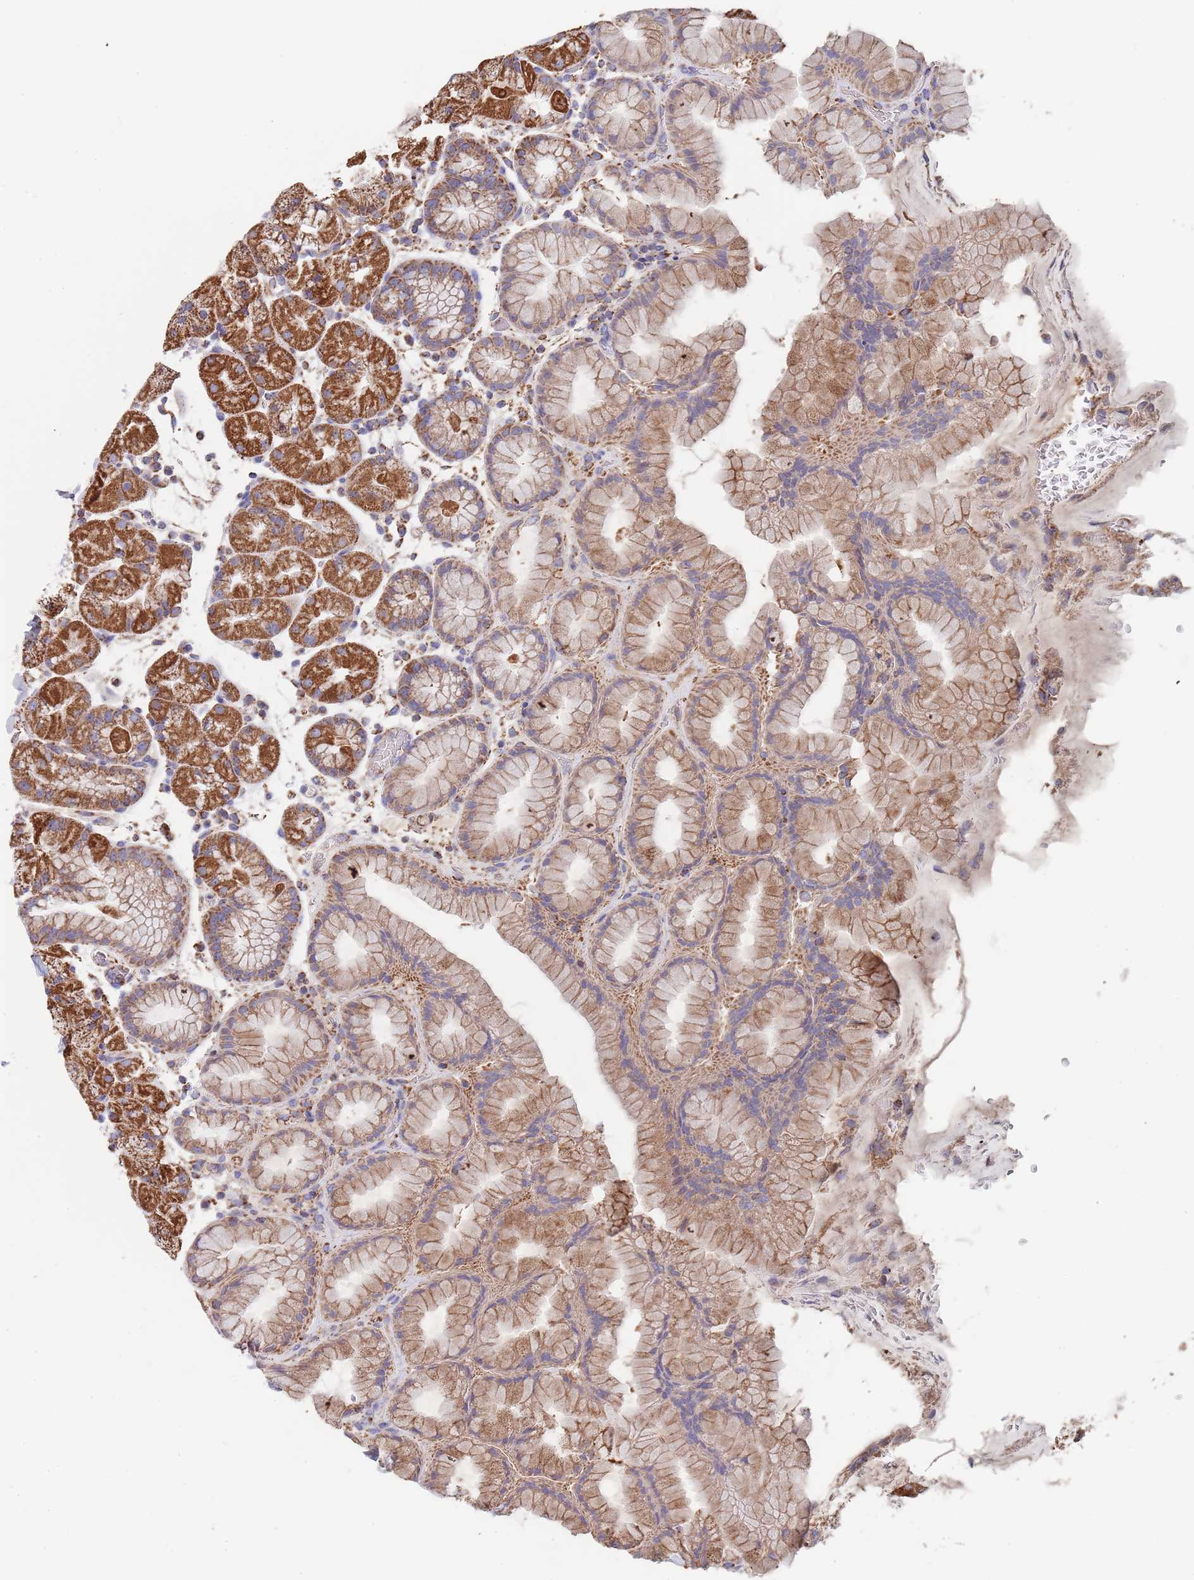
{"staining": {"intensity": "strong", "quantity": ">75%", "location": "cytoplasmic/membranous"}, "tissue": "stomach", "cell_type": "Glandular cells", "image_type": "normal", "snomed": [{"axis": "morphology", "description": "Normal tissue, NOS"}, {"axis": "topography", "description": "Stomach, upper"}, {"axis": "topography", "description": "Stomach, lower"}], "caption": "Immunohistochemistry photomicrograph of benign stomach stained for a protein (brown), which reveals high levels of strong cytoplasmic/membranous staining in about >75% of glandular cells.", "gene": "PGP", "patient": {"sex": "male", "age": 67}}